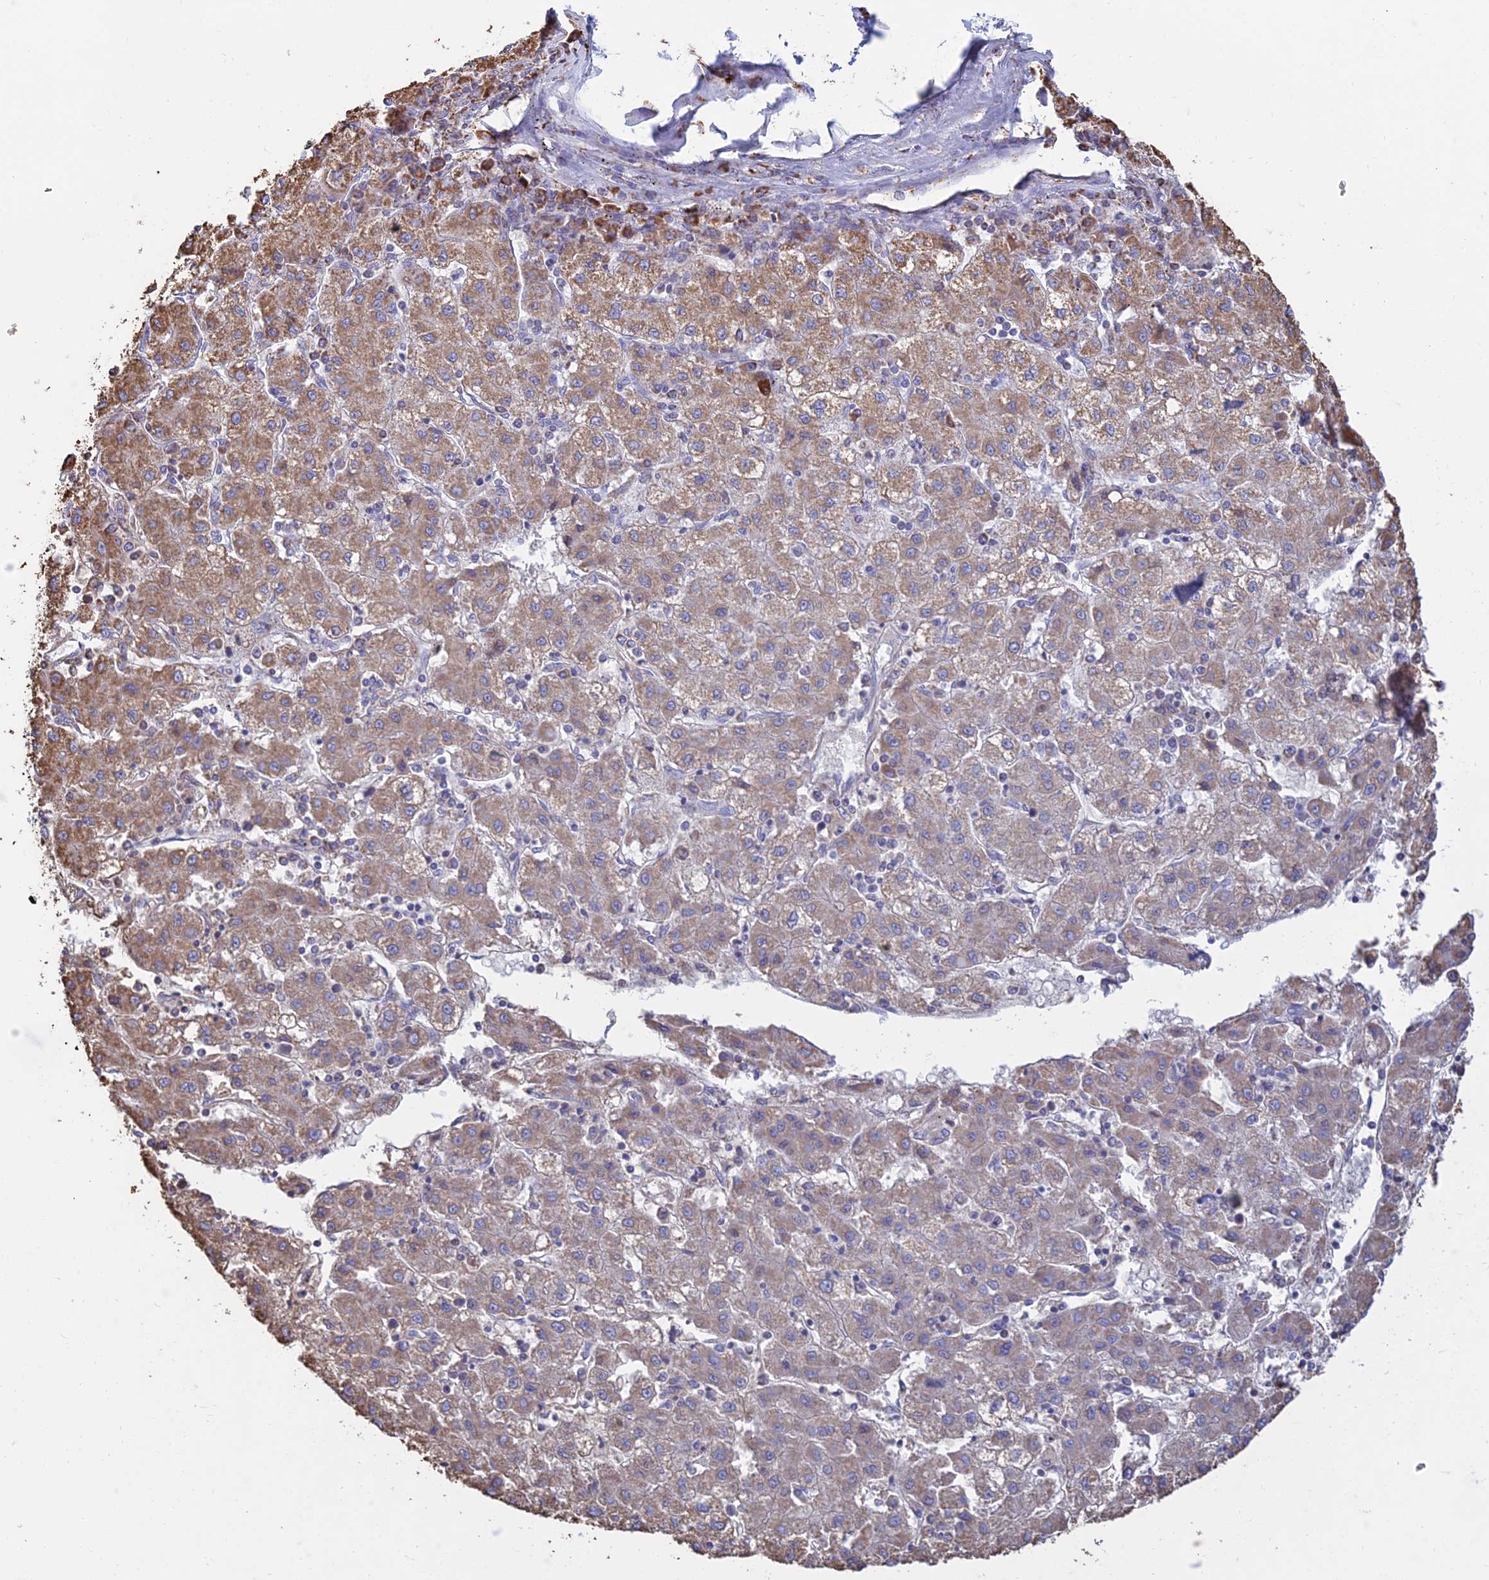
{"staining": {"intensity": "moderate", "quantity": ">75%", "location": "cytoplasmic/membranous"}, "tissue": "liver cancer", "cell_type": "Tumor cells", "image_type": "cancer", "snomed": [{"axis": "morphology", "description": "Carcinoma, Hepatocellular, NOS"}, {"axis": "topography", "description": "Liver"}], "caption": "Brown immunohistochemical staining in human liver cancer reveals moderate cytoplasmic/membranous expression in about >75% of tumor cells.", "gene": "OR2W3", "patient": {"sex": "male", "age": 72}}